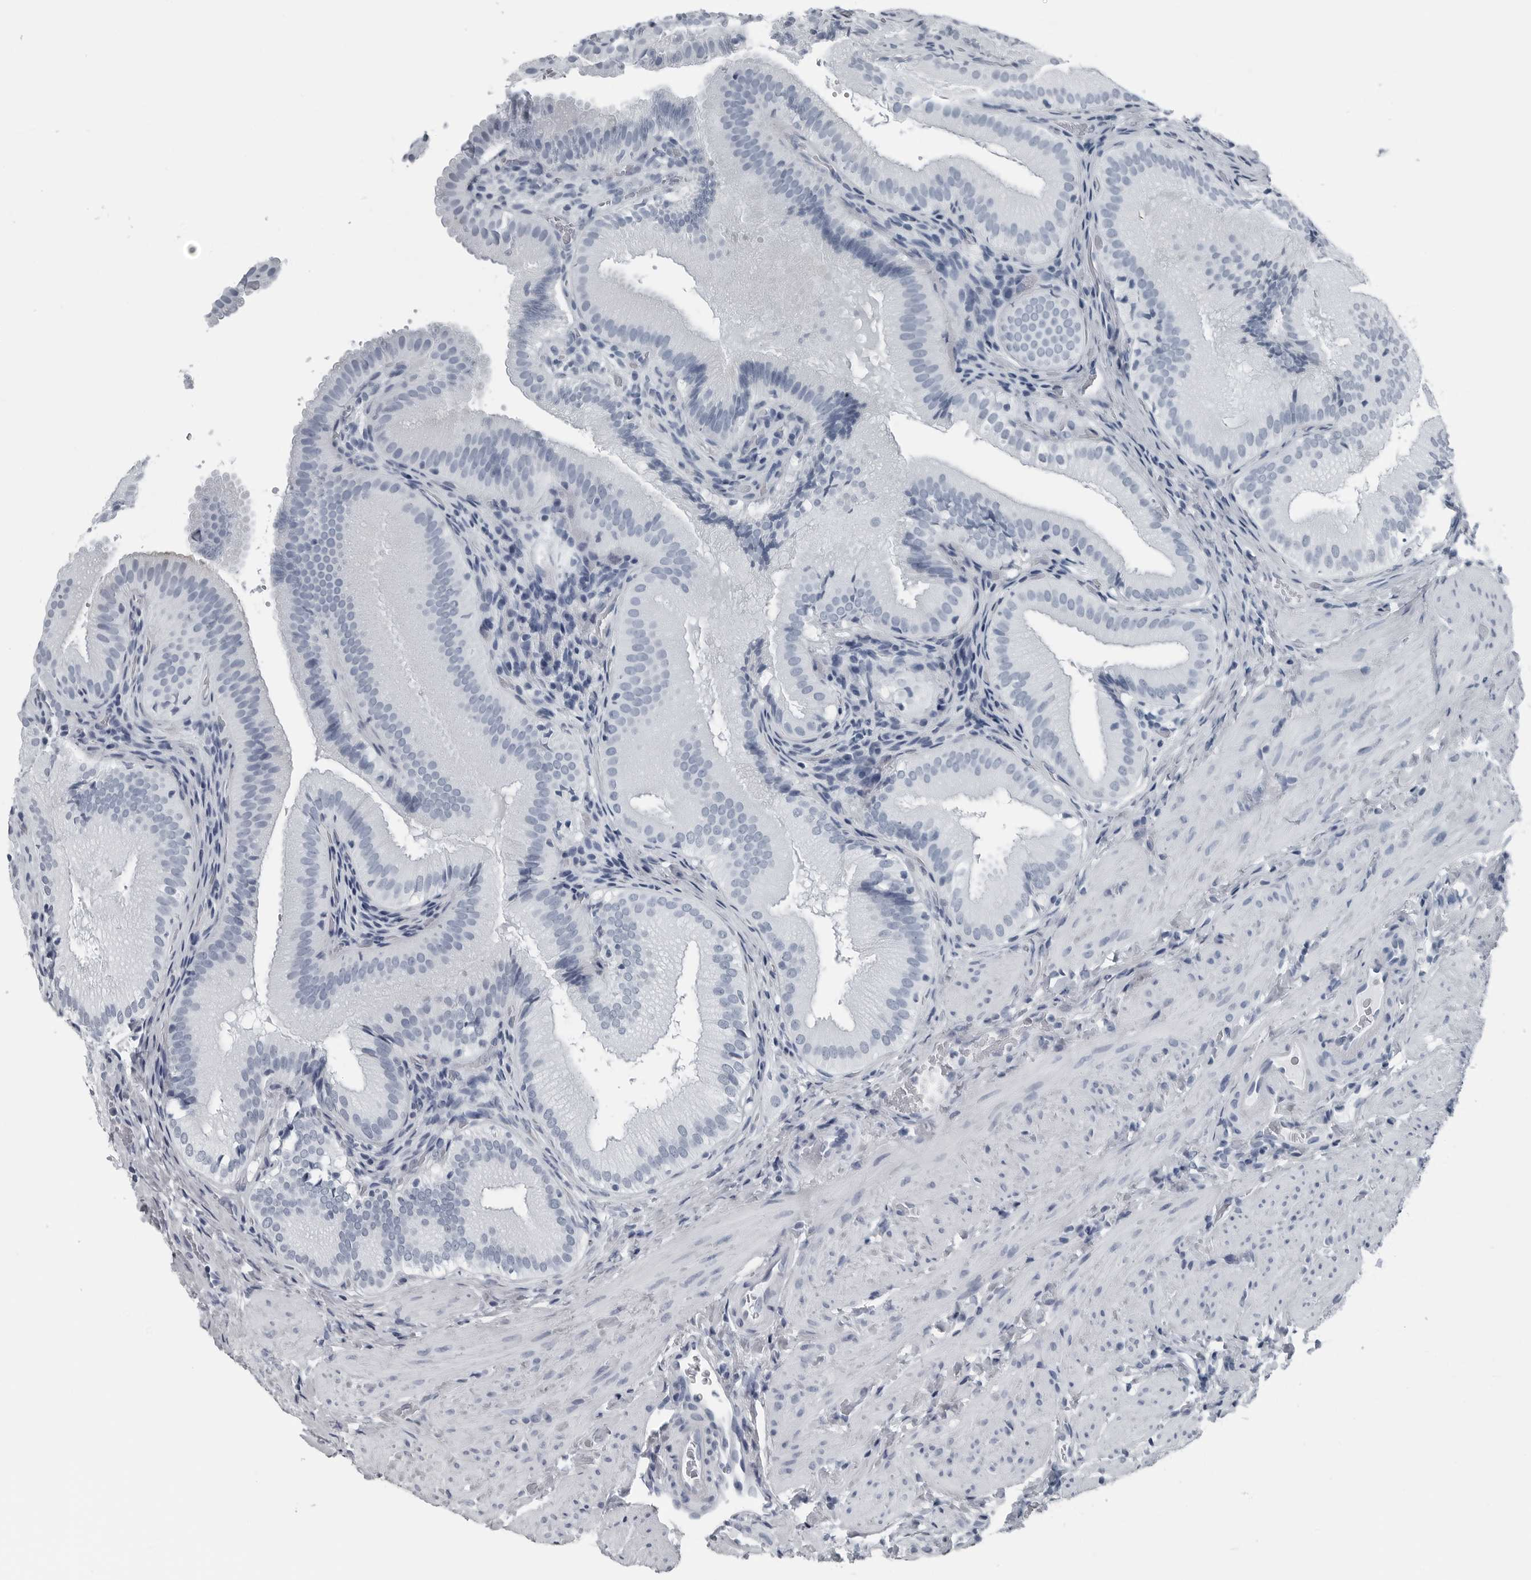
{"staining": {"intensity": "negative", "quantity": "none", "location": "none"}, "tissue": "gallbladder", "cell_type": "Glandular cells", "image_type": "normal", "snomed": [{"axis": "morphology", "description": "Normal tissue, NOS"}, {"axis": "topography", "description": "Gallbladder"}], "caption": "Unremarkable gallbladder was stained to show a protein in brown. There is no significant expression in glandular cells. The staining is performed using DAB (3,3'-diaminobenzidine) brown chromogen with nuclei counter-stained in using hematoxylin.", "gene": "SPINK1", "patient": {"sex": "female", "age": 30}}